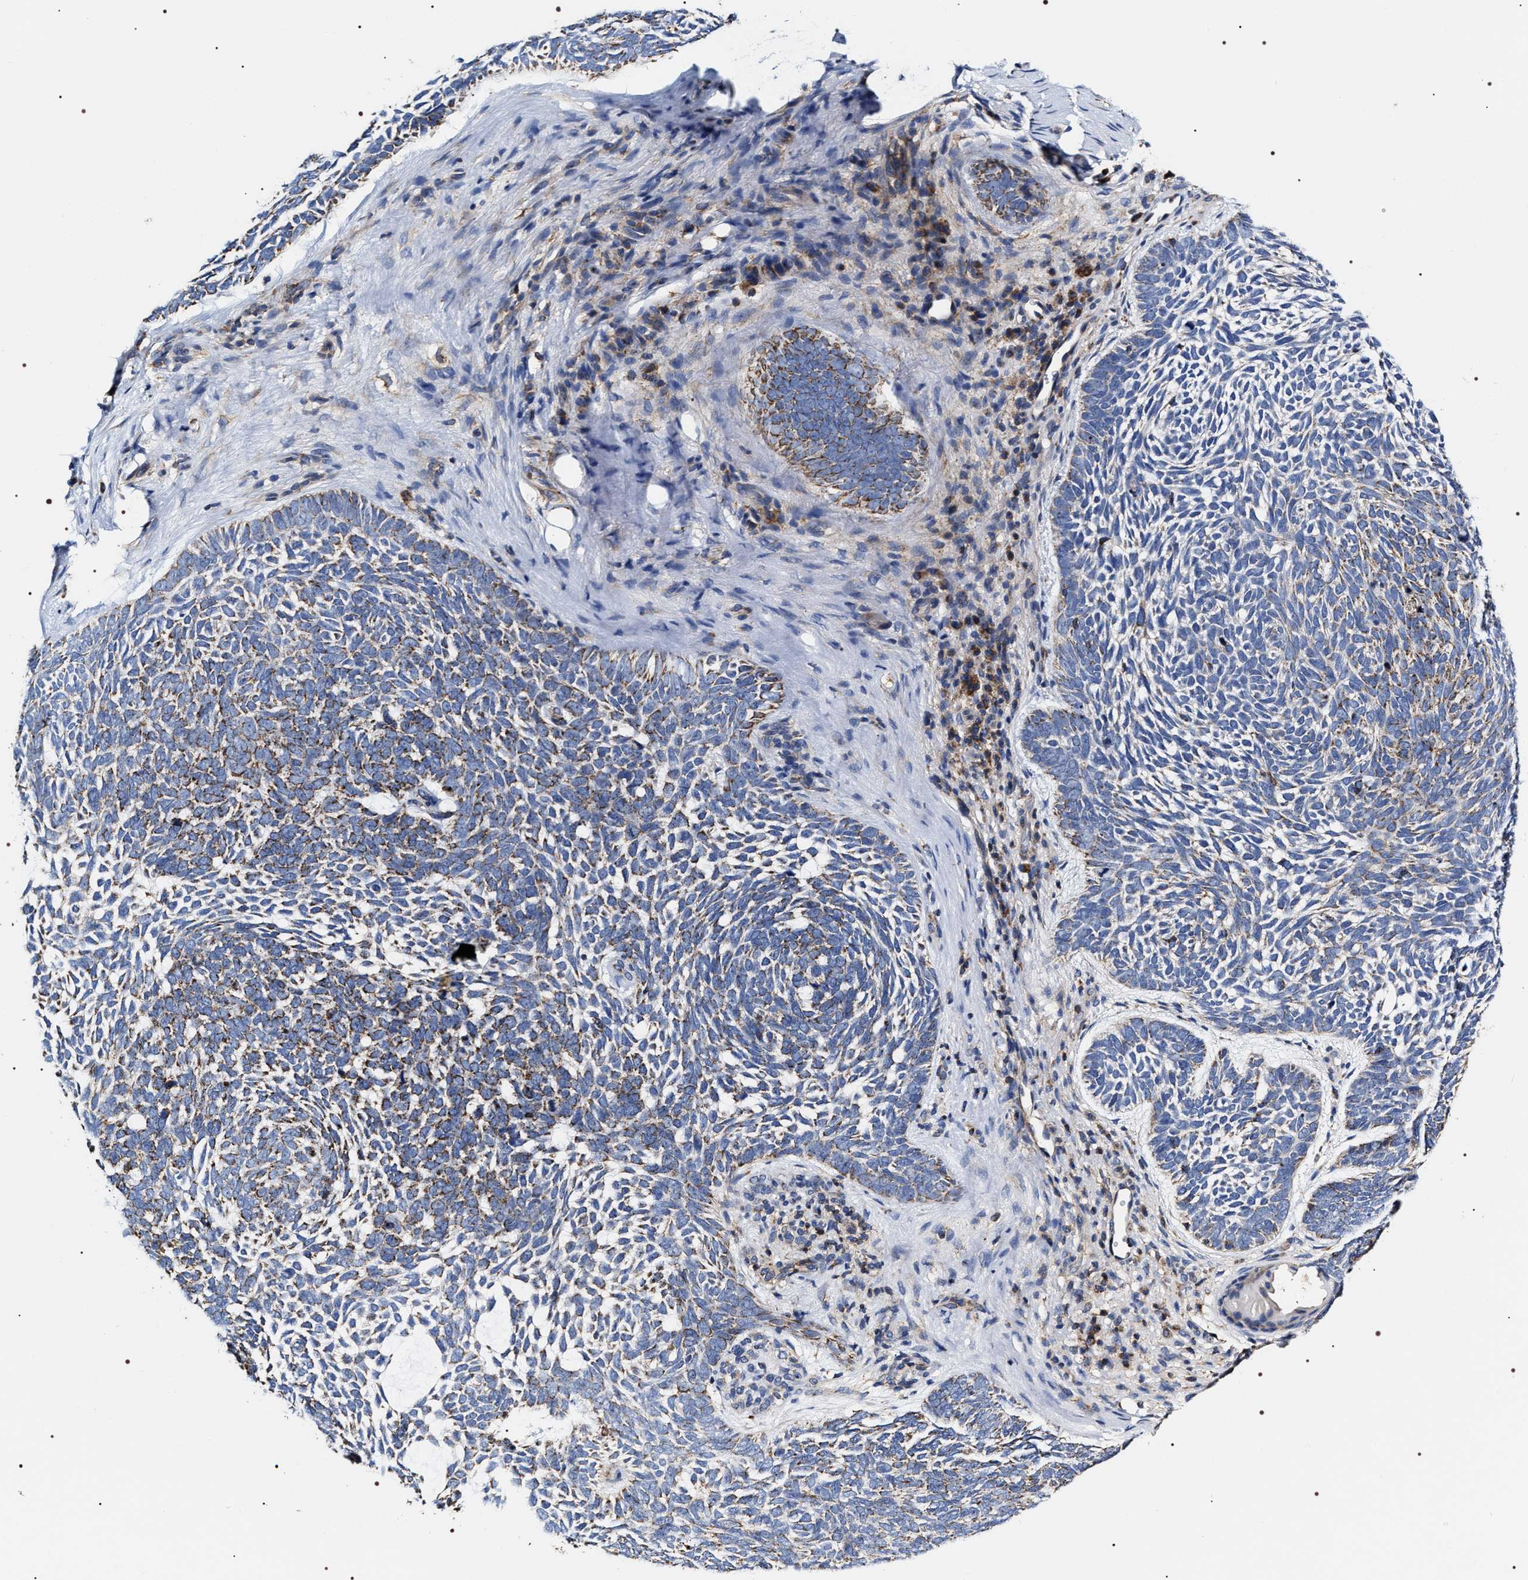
{"staining": {"intensity": "moderate", "quantity": "25%-75%", "location": "cytoplasmic/membranous"}, "tissue": "skin cancer", "cell_type": "Tumor cells", "image_type": "cancer", "snomed": [{"axis": "morphology", "description": "Basal cell carcinoma"}, {"axis": "topography", "description": "Skin"}, {"axis": "topography", "description": "Skin of head"}], "caption": "Skin cancer stained for a protein displays moderate cytoplasmic/membranous positivity in tumor cells.", "gene": "COG5", "patient": {"sex": "female", "age": 85}}